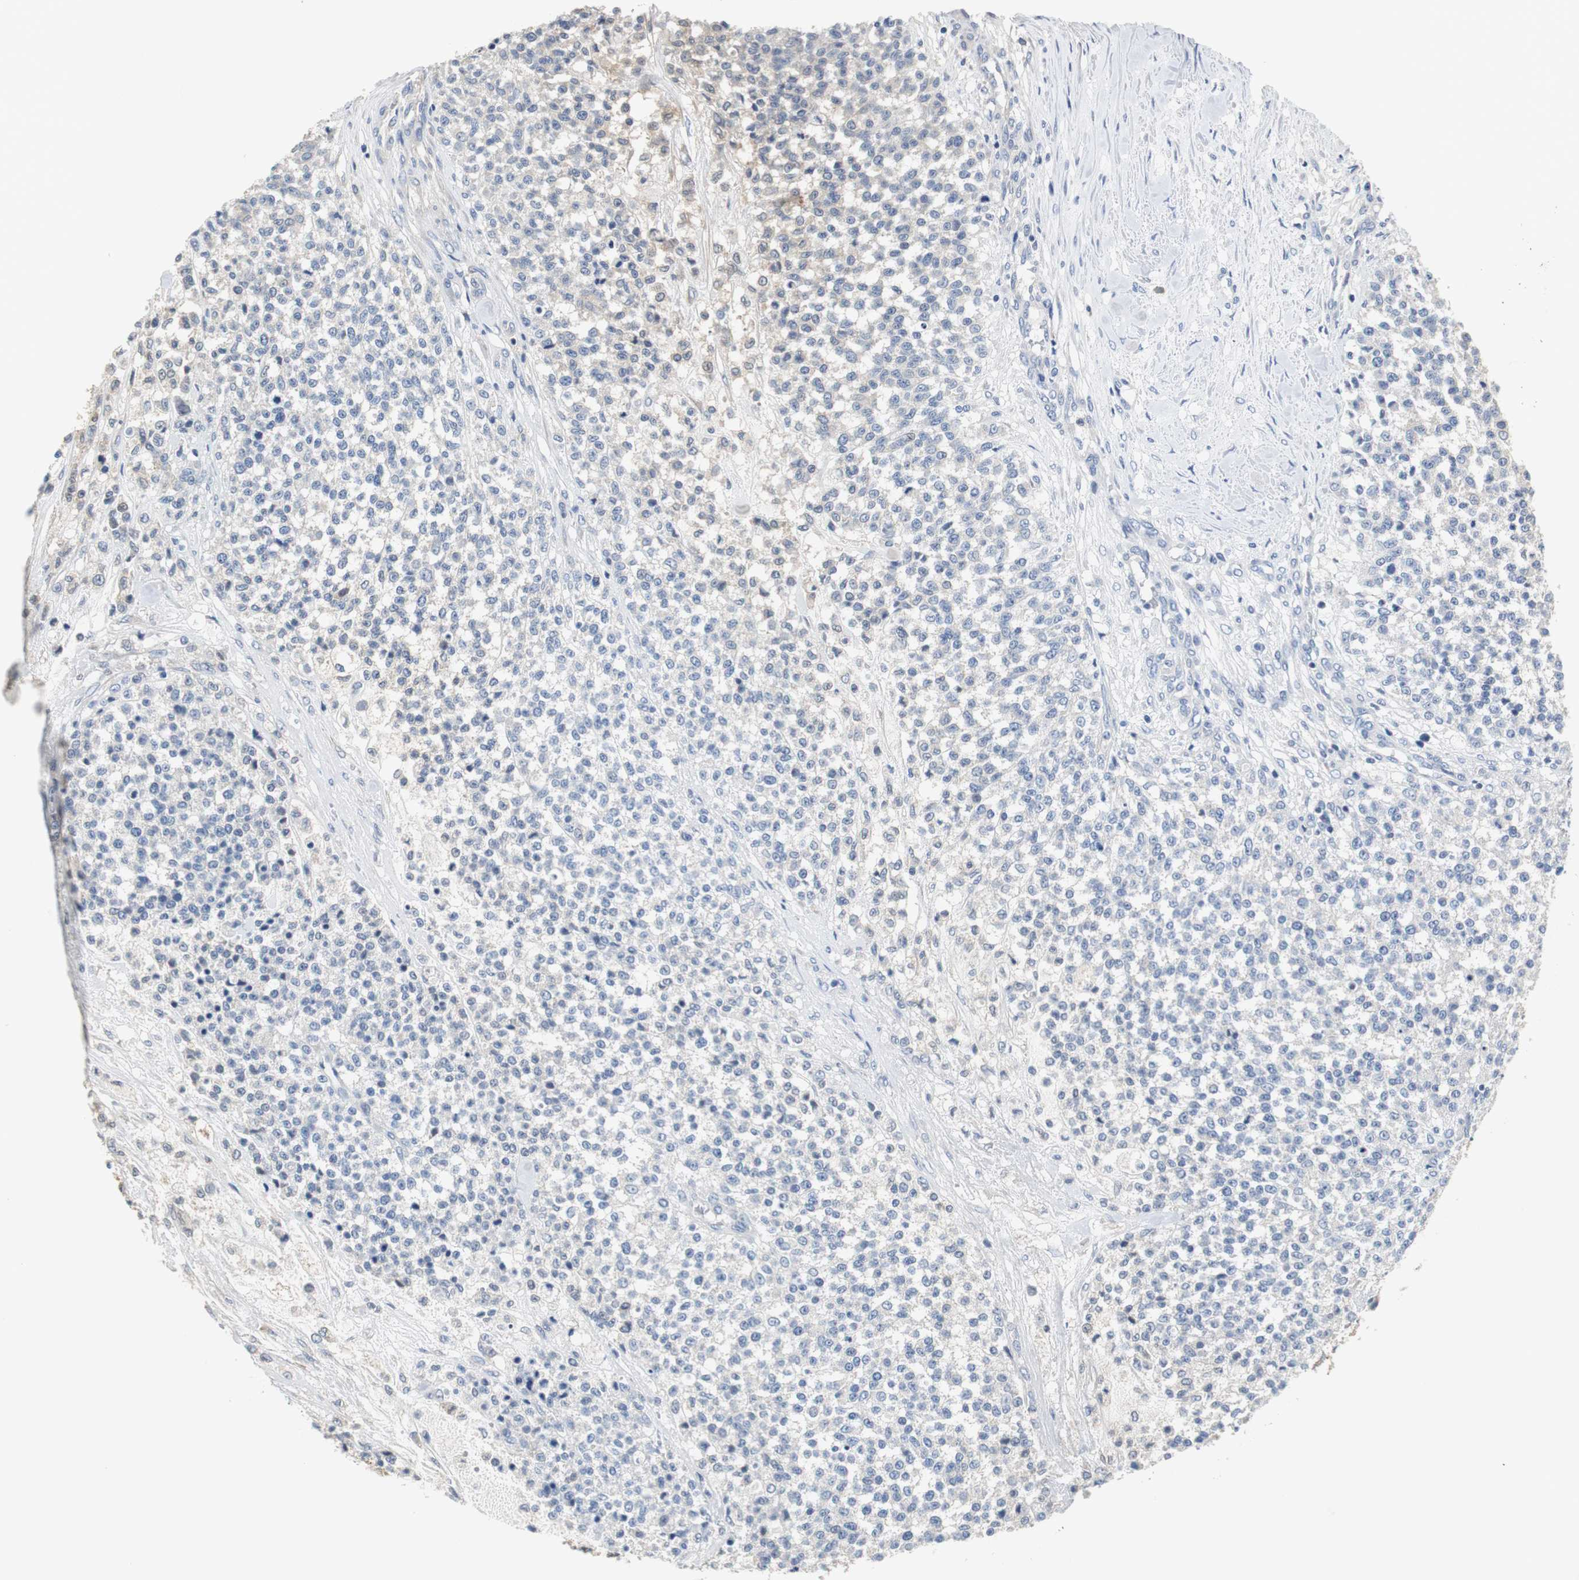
{"staining": {"intensity": "negative", "quantity": "none", "location": "none"}, "tissue": "testis cancer", "cell_type": "Tumor cells", "image_type": "cancer", "snomed": [{"axis": "morphology", "description": "Seminoma, NOS"}, {"axis": "topography", "description": "Testis"}], "caption": "DAB (3,3'-diaminobenzidine) immunohistochemical staining of testis seminoma displays no significant positivity in tumor cells.", "gene": "PCK1", "patient": {"sex": "male", "age": 59}}